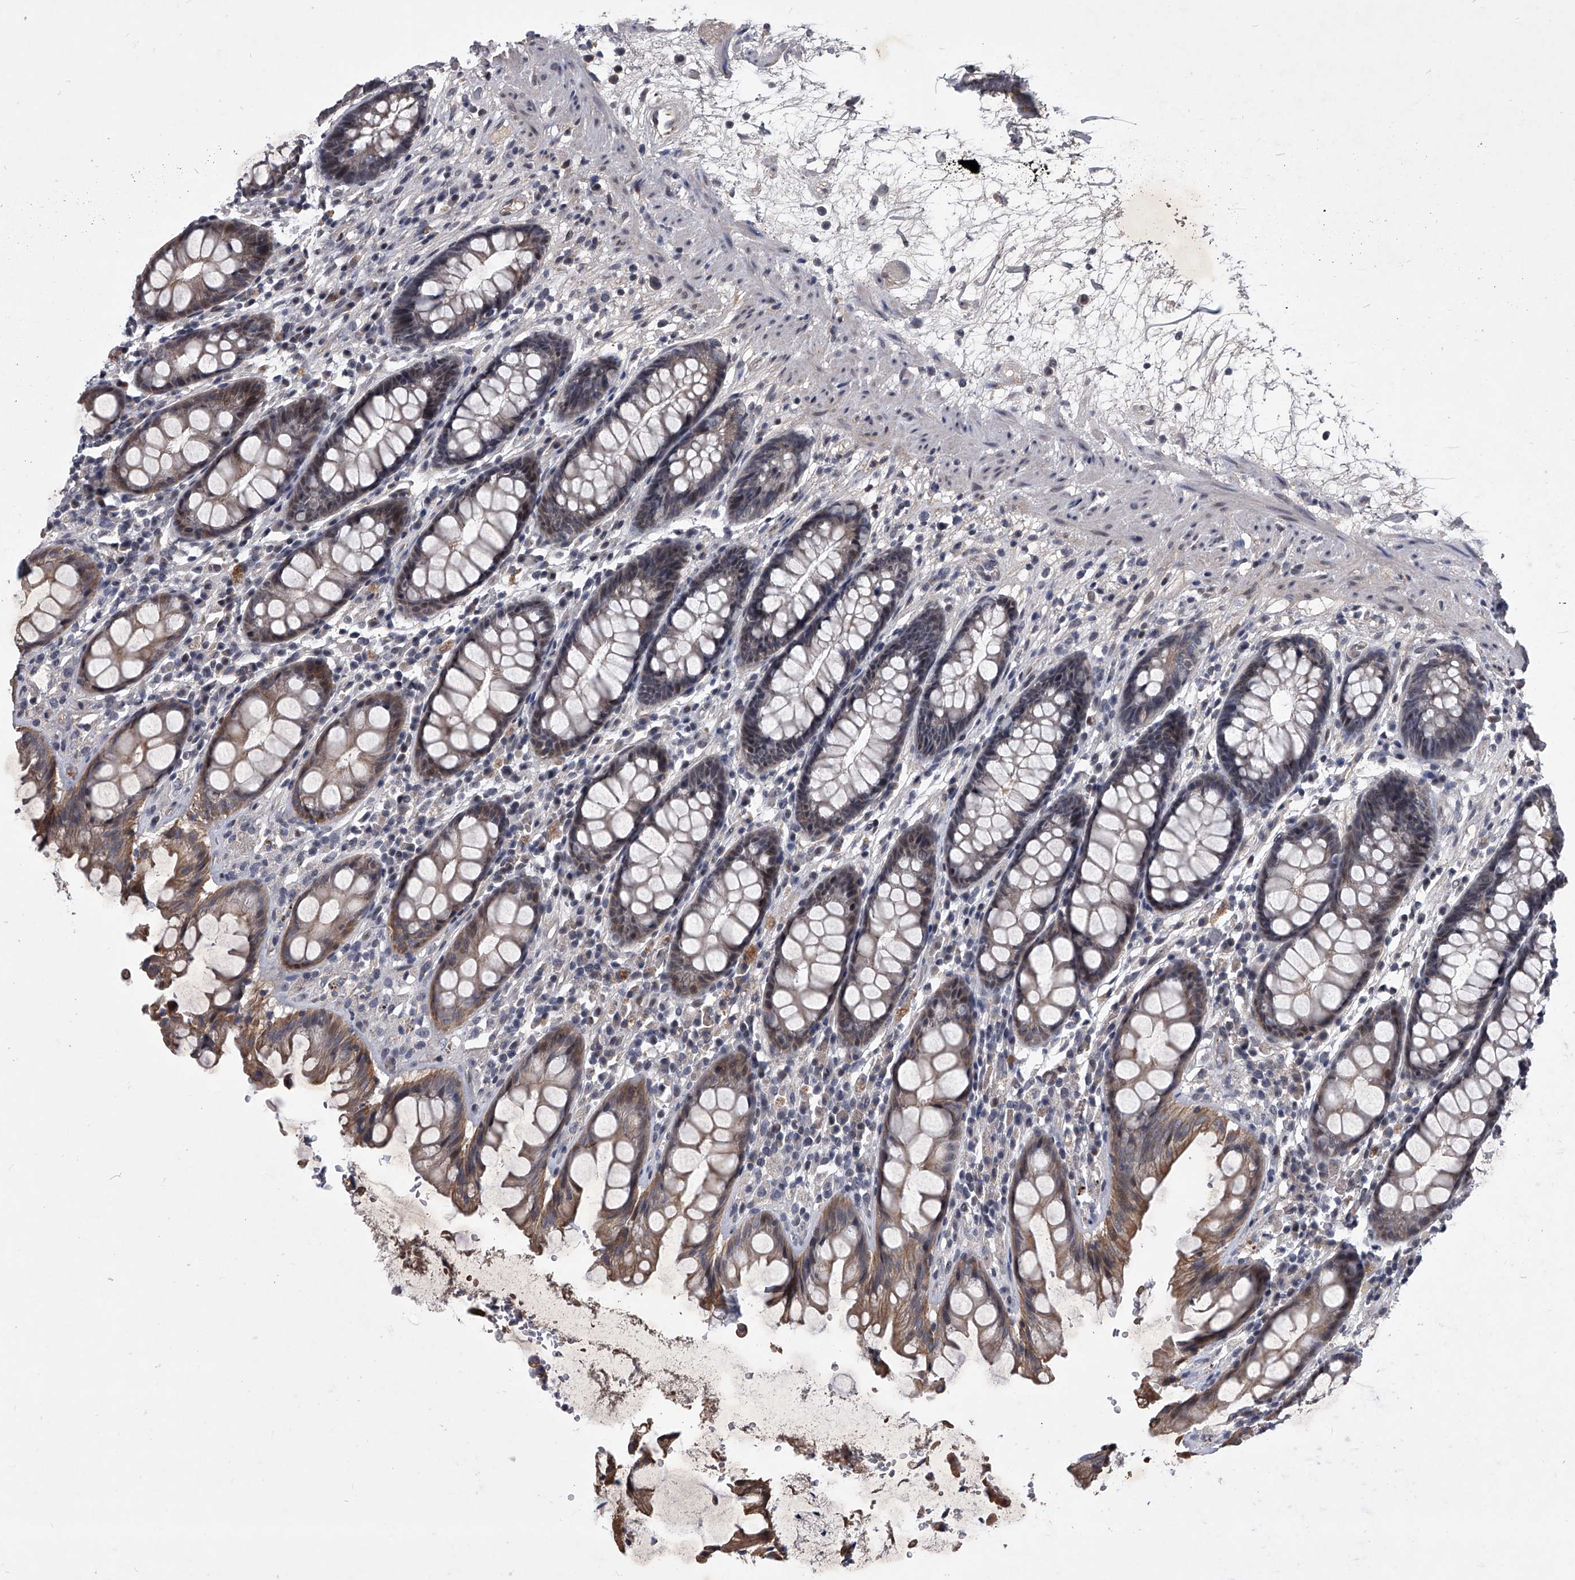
{"staining": {"intensity": "moderate", "quantity": "25%-75%", "location": "cytoplasmic/membranous"}, "tissue": "rectum", "cell_type": "Glandular cells", "image_type": "normal", "snomed": [{"axis": "morphology", "description": "Normal tissue, NOS"}, {"axis": "topography", "description": "Rectum"}], "caption": "This is an image of IHC staining of benign rectum, which shows moderate positivity in the cytoplasmic/membranous of glandular cells.", "gene": "ZNF76", "patient": {"sex": "male", "age": 64}}